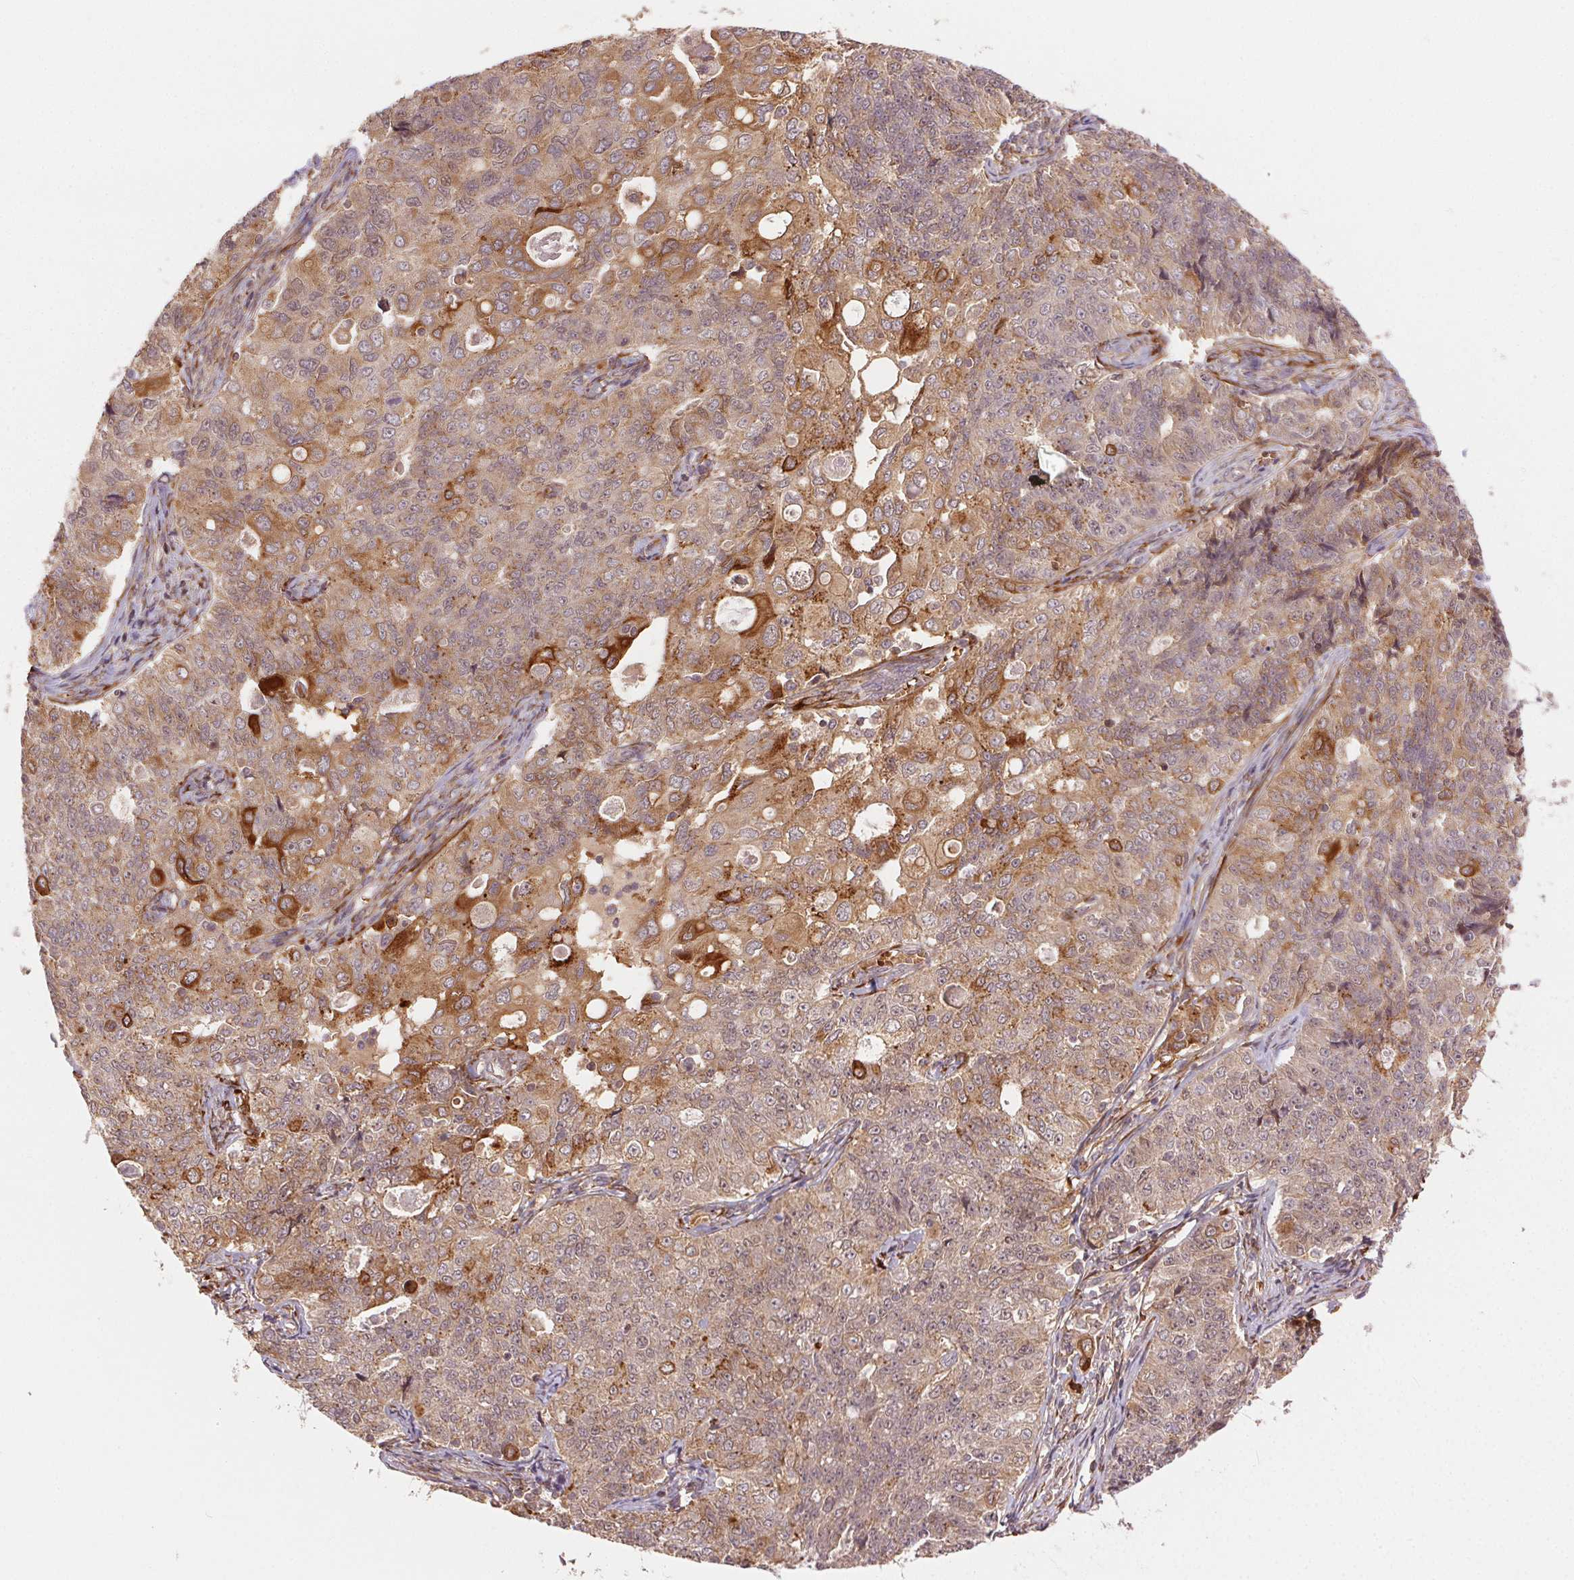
{"staining": {"intensity": "moderate", "quantity": ">75%", "location": "cytoplasmic/membranous"}, "tissue": "endometrial cancer", "cell_type": "Tumor cells", "image_type": "cancer", "snomed": [{"axis": "morphology", "description": "Adenocarcinoma, NOS"}, {"axis": "topography", "description": "Endometrium"}], "caption": "Protein staining shows moderate cytoplasmic/membranous positivity in approximately >75% of tumor cells in endometrial cancer (adenocarcinoma).", "gene": "KLHL15", "patient": {"sex": "female", "age": 43}}